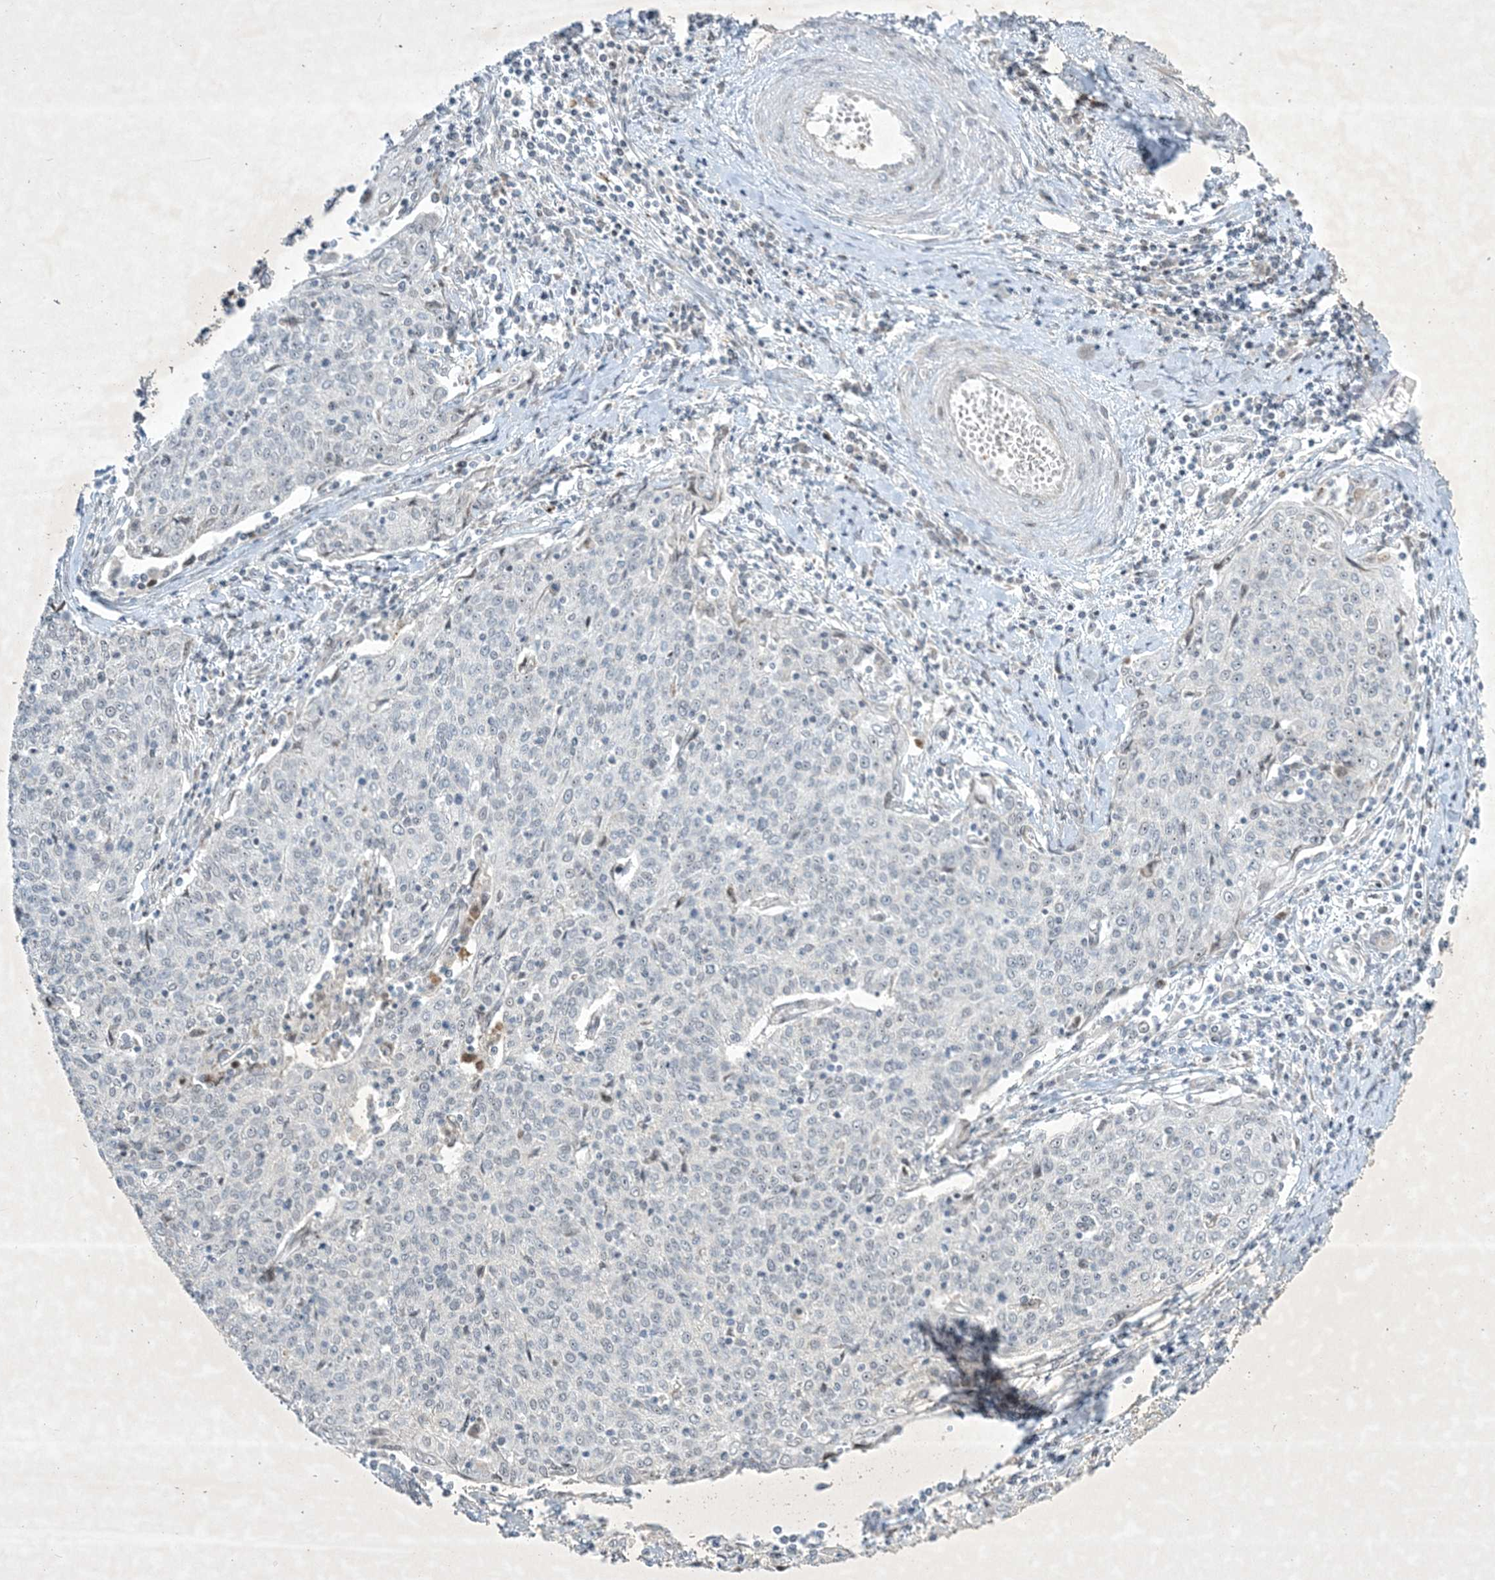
{"staining": {"intensity": "negative", "quantity": "none", "location": "none"}, "tissue": "cervical cancer", "cell_type": "Tumor cells", "image_type": "cancer", "snomed": [{"axis": "morphology", "description": "Squamous cell carcinoma, NOS"}, {"axis": "topography", "description": "Cervix"}], "caption": "IHC histopathology image of neoplastic tissue: cervical cancer stained with DAB (3,3'-diaminobenzidine) shows no significant protein expression in tumor cells.", "gene": "SOGA3", "patient": {"sex": "female", "age": 48}}